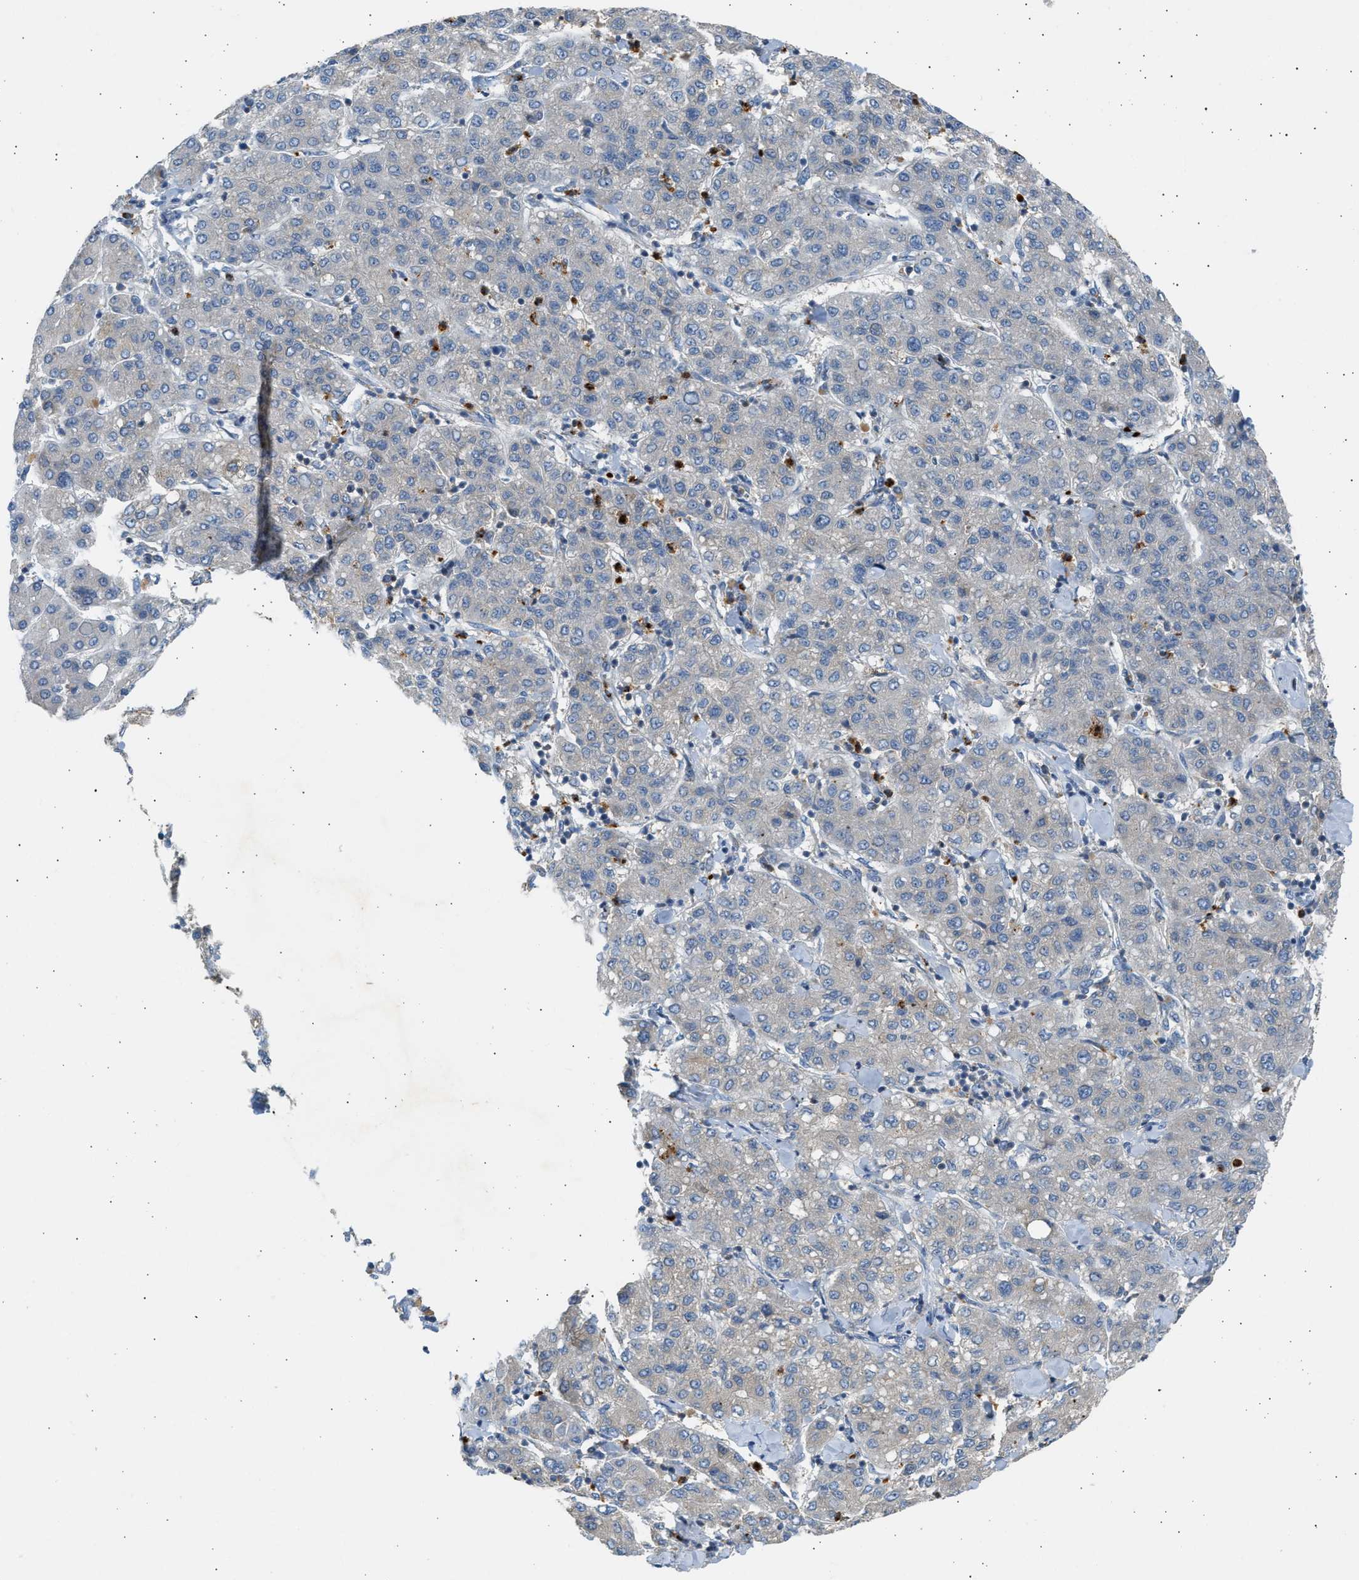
{"staining": {"intensity": "weak", "quantity": "<25%", "location": "cytoplasmic/membranous"}, "tissue": "liver cancer", "cell_type": "Tumor cells", "image_type": "cancer", "snomed": [{"axis": "morphology", "description": "Carcinoma, Hepatocellular, NOS"}, {"axis": "topography", "description": "Liver"}], "caption": "High magnification brightfield microscopy of liver cancer stained with DAB (brown) and counterstained with hematoxylin (blue): tumor cells show no significant staining.", "gene": "TRIM50", "patient": {"sex": "male", "age": 65}}